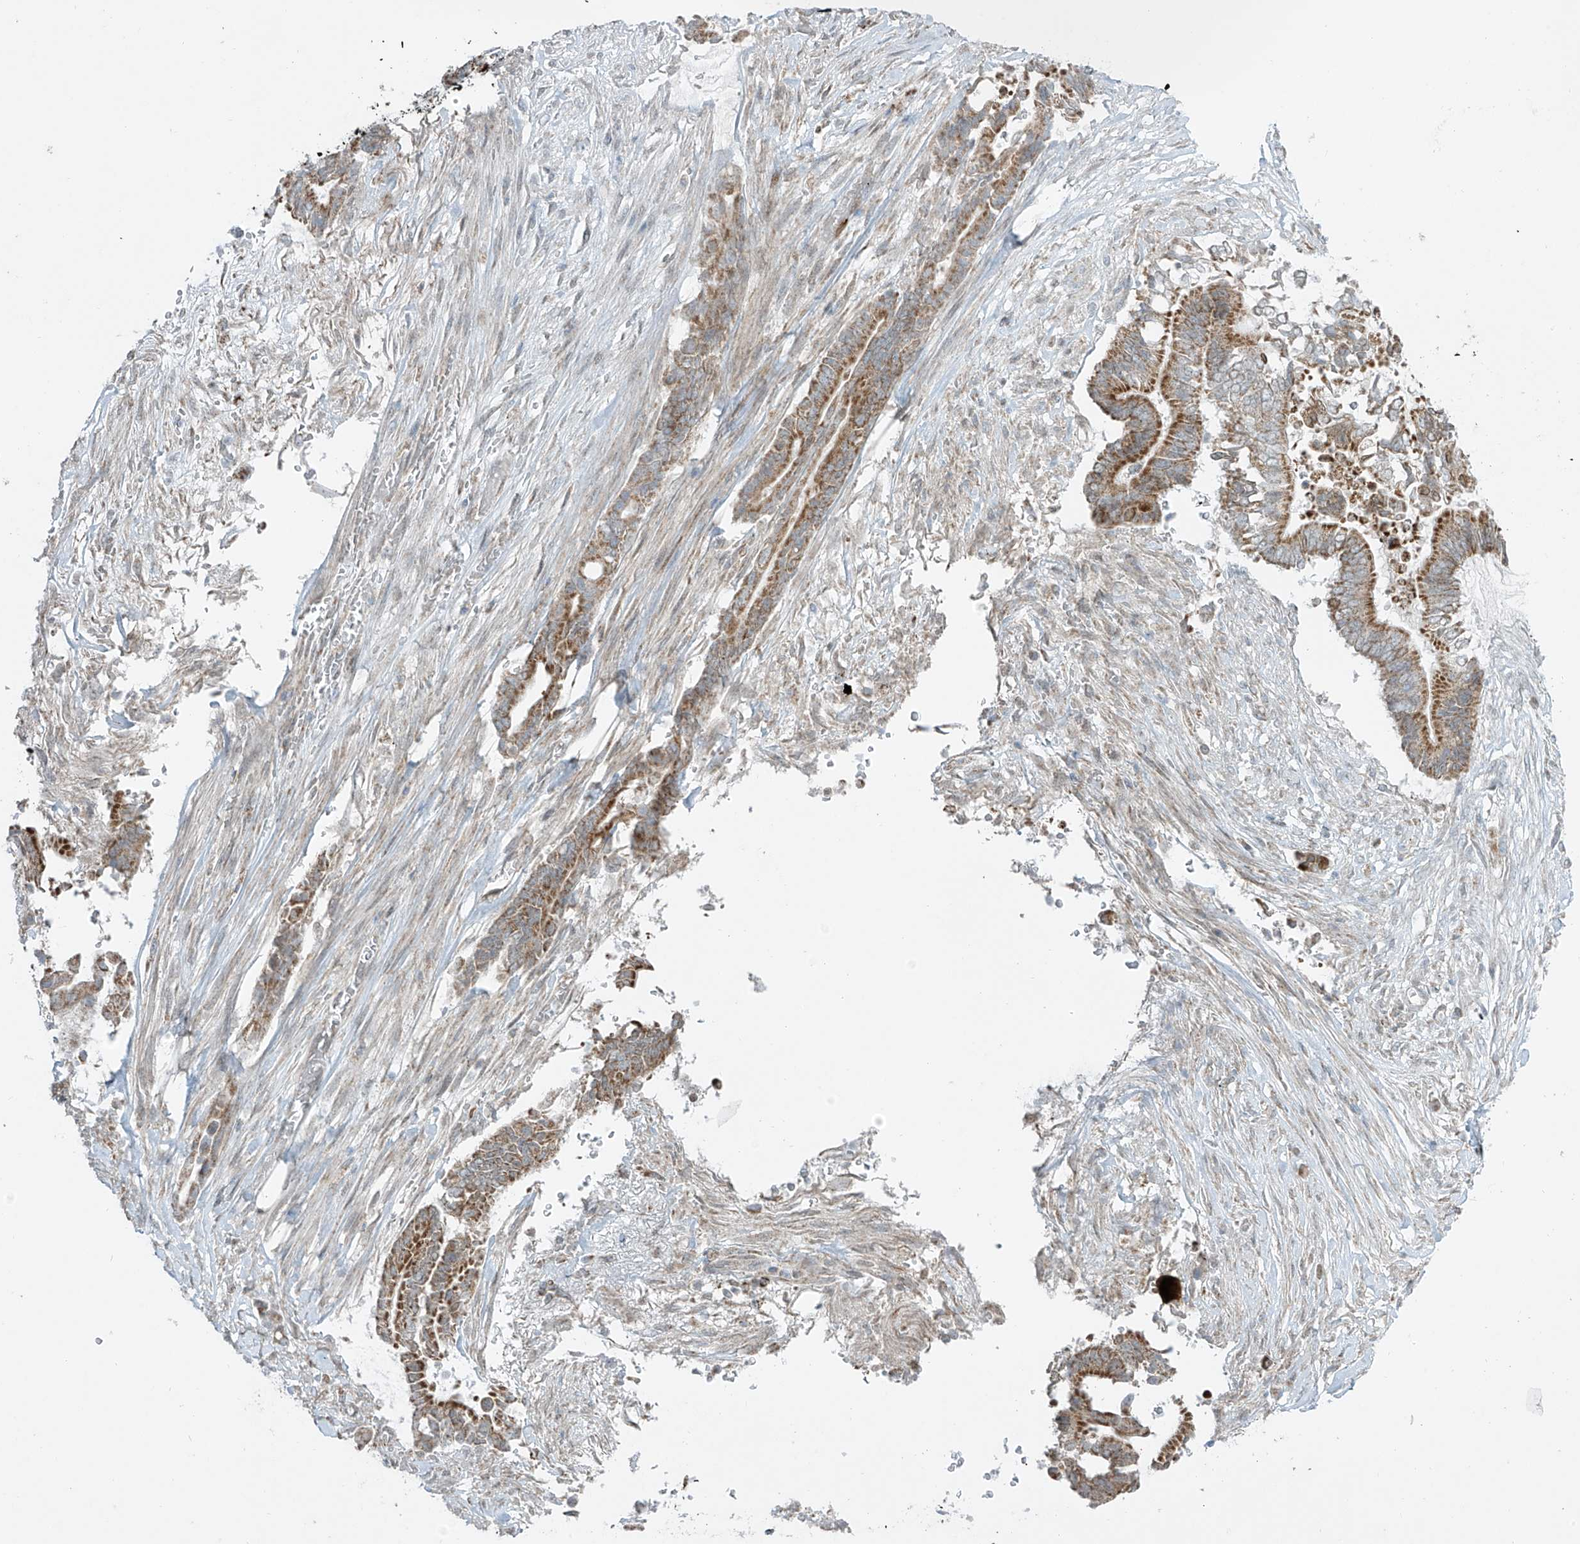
{"staining": {"intensity": "moderate", "quantity": ">75%", "location": "cytoplasmic/membranous"}, "tissue": "pancreatic cancer", "cell_type": "Tumor cells", "image_type": "cancer", "snomed": [{"axis": "morphology", "description": "Adenocarcinoma, NOS"}, {"axis": "topography", "description": "Pancreas"}], "caption": "Immunohistochemical staining of human pancreatic cancer (adenocarcinoma) displays medium levels of moderate cytoplasmic/membranous protein staining in about >75% of tumor cells.", "gene": "SMDT1", "patient": {"sex": "male", "age": 68}}